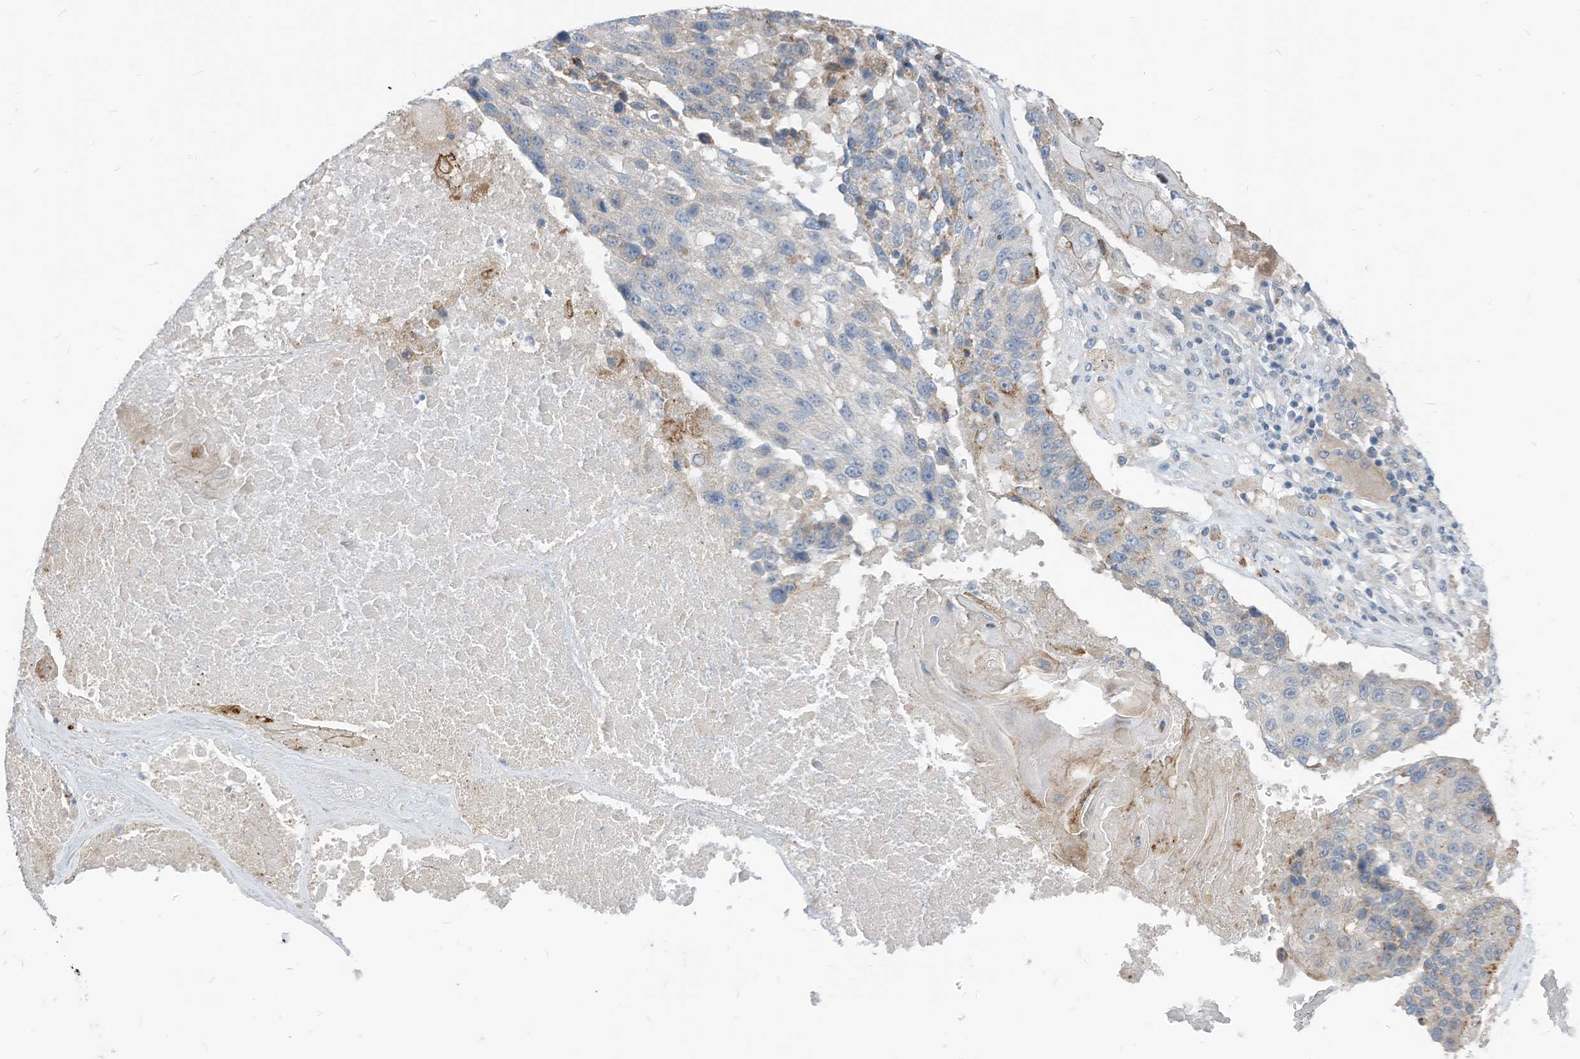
{"staining": {"intensity": "negative", "quantity": "none", "location": "none"}, "tissue": "lung cancer", "cell_type": "Tumor cells", "image_type": "cancer", "snomed": [{"axis": "morphology", "description": "Squamous cell carcinoma, NOS"}, {"axis": "topography", "description": "Lung"}], "caption": "Protein analysis of lung cancer (squamous cell carcinoma) shows no significant staining in tumor cells. The staining was performed using DAB (3,3'-diaminobenzidine) to visualize the protein expression in brown, while the nuclei were stained in blue with hematoxylin (Magnification: 20x).", "gene": "LDAH", "patient": {"sex": "male", "age": 61}}